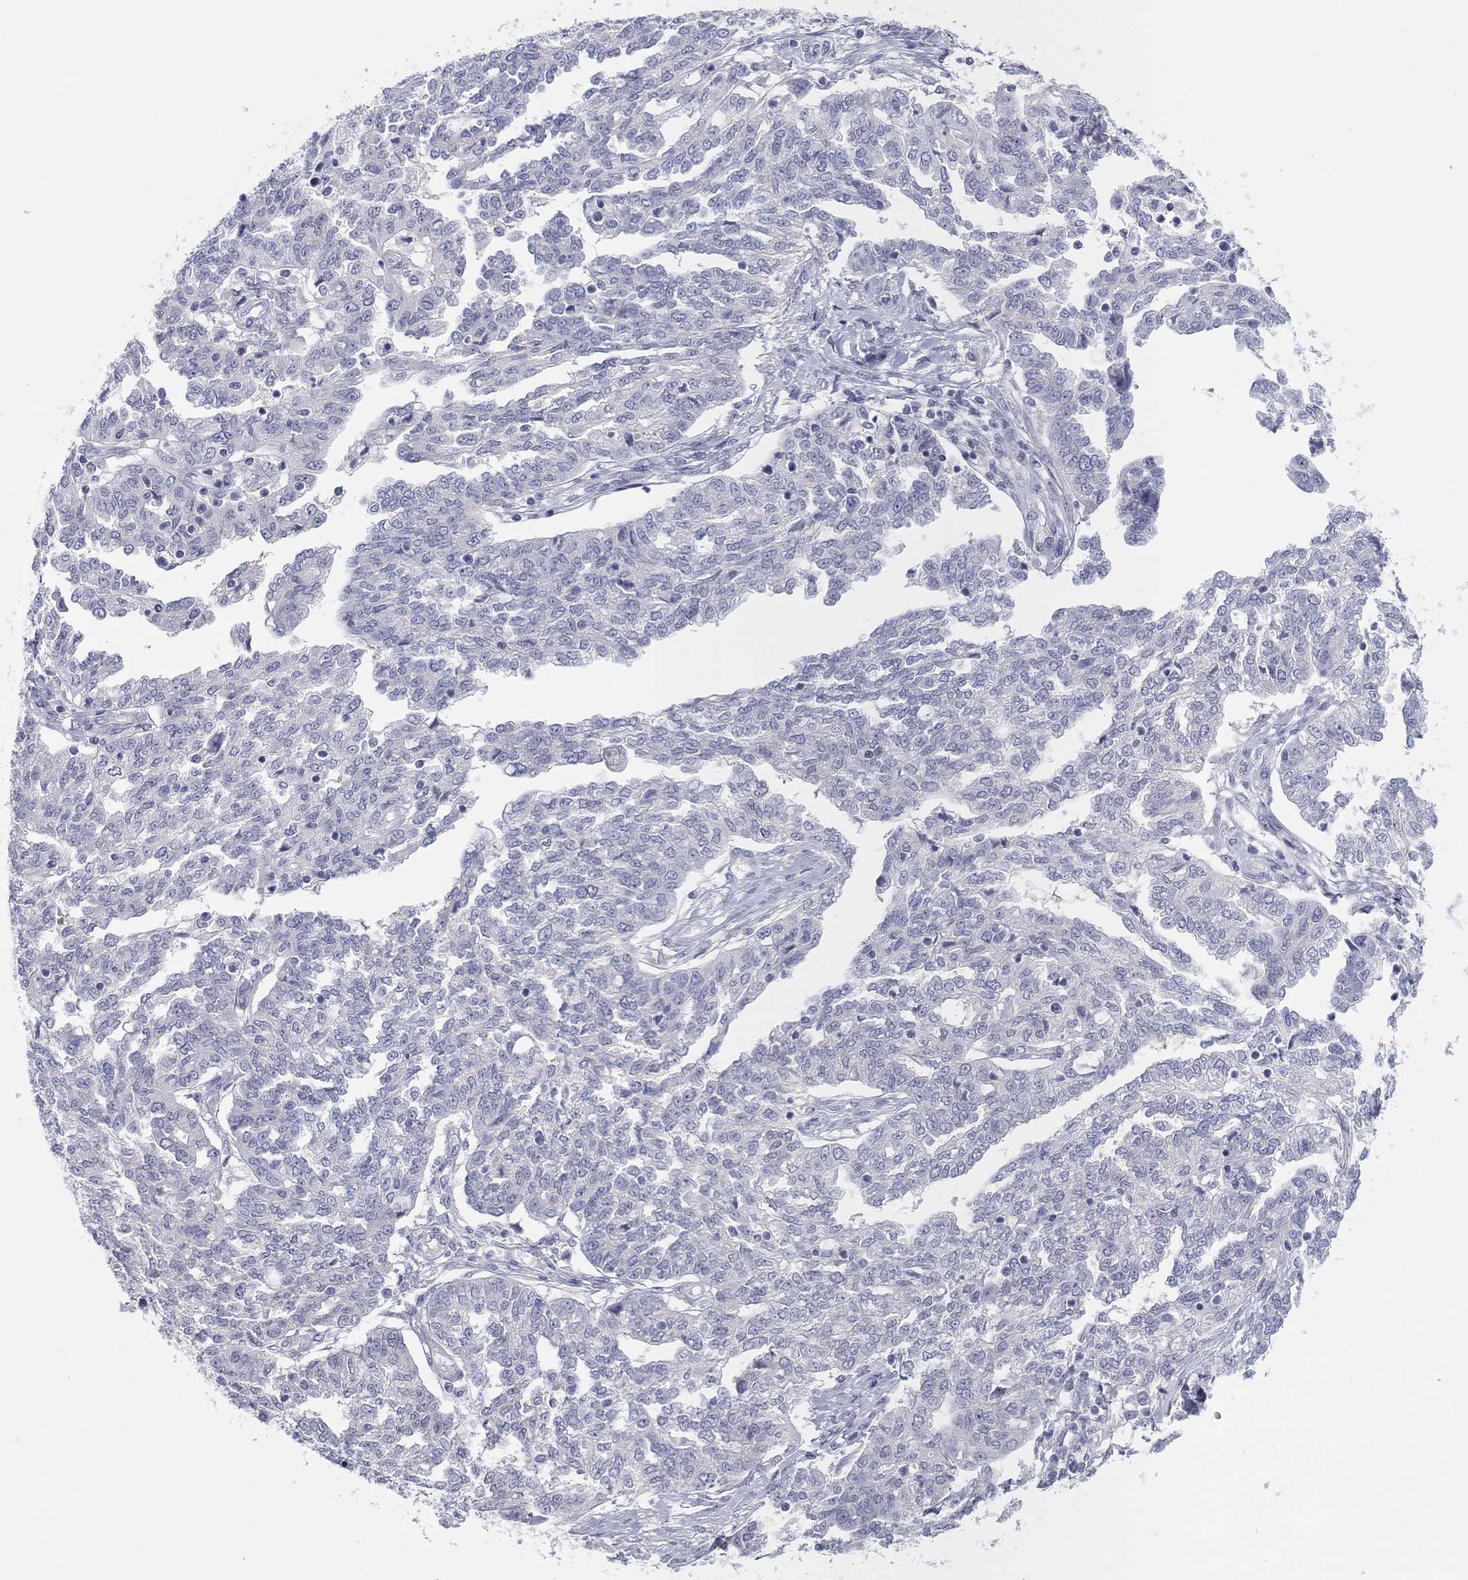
{"staining": {"intensity": "negative", "quantity": "none", "location": "none"}, "tissue": "ovarian cancer", "cell_type": "Tumor cells", "image_type": "cancer", "snomed": [{"axis": "morphology", "description": "Cystadenocarcinoma, serous, NOS"}, {"axis": "topography", "description": "Ovary"}], "caption": "IHC photomicrograph of ovarian cancer stained for a protein (brown), which demonstrates no expression in tumor cells.", "gene": "CPNE6", "patient": {"sex": "female", "age": 67}}